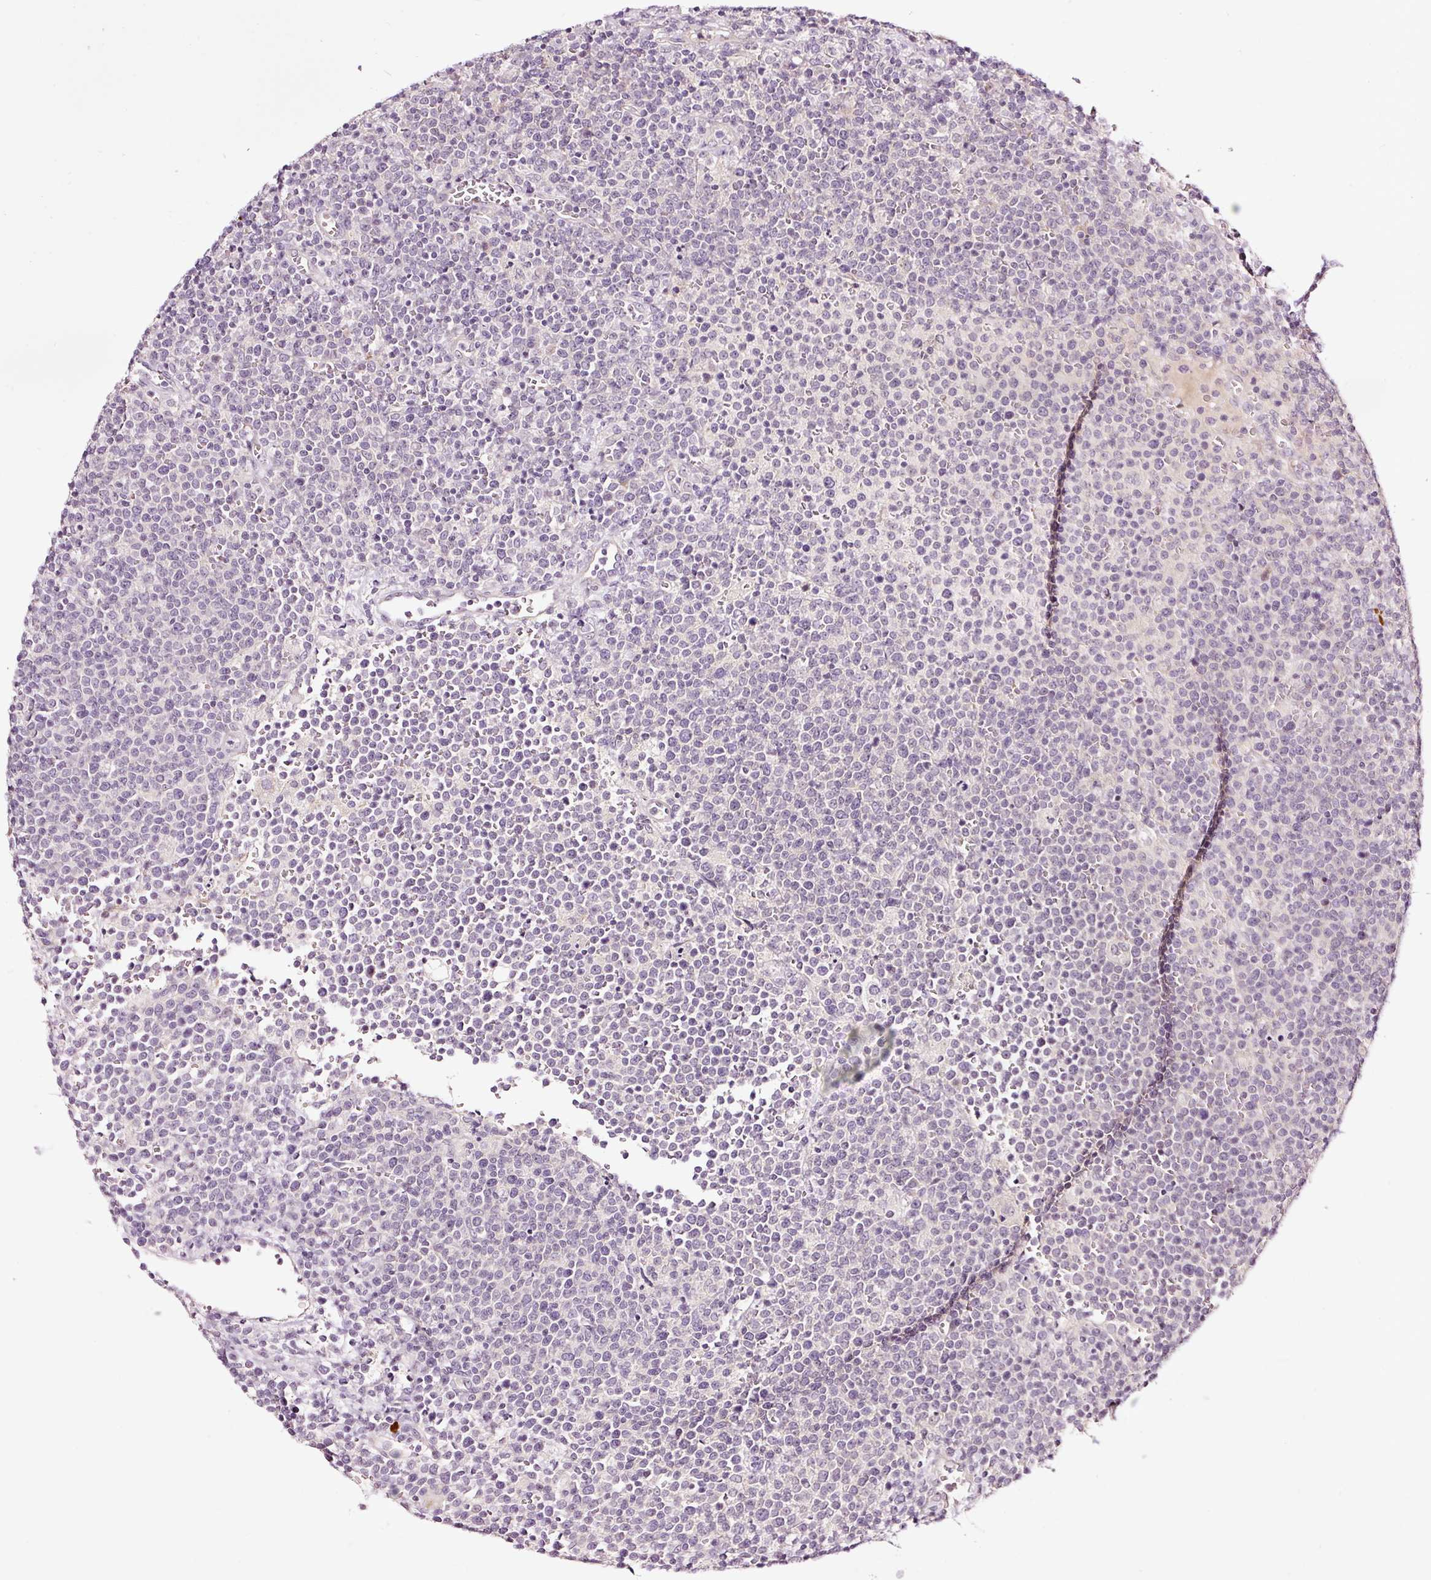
{"staining": {"intensity": "negative", "quantity": "none", "location": "none"}, "tissue": "lymphoma", "cell_type": "Tumor cells", "image_type": "cancer", "snomed": [{"axis": "morphology", "description": "Malignant lymphoma, non-Hodgkin's type, High grade"}, {"axis": "topography", "description": "Lymph node"}], "caption": "Immunohistochemistry (IHC) histopathology image of human malignant lymphoma, non-Hodgkin's type (high-grade) stained for a protein (brown), which reveals no expression in tumor cells. The staining was performed using DAB to visualize the protein expression in brown, while the nuclei were stained in blue with hematoxylin (Magnification: 20x).", "gene": "UTP14A", "patient": {"sex": "male", "age": 61}}